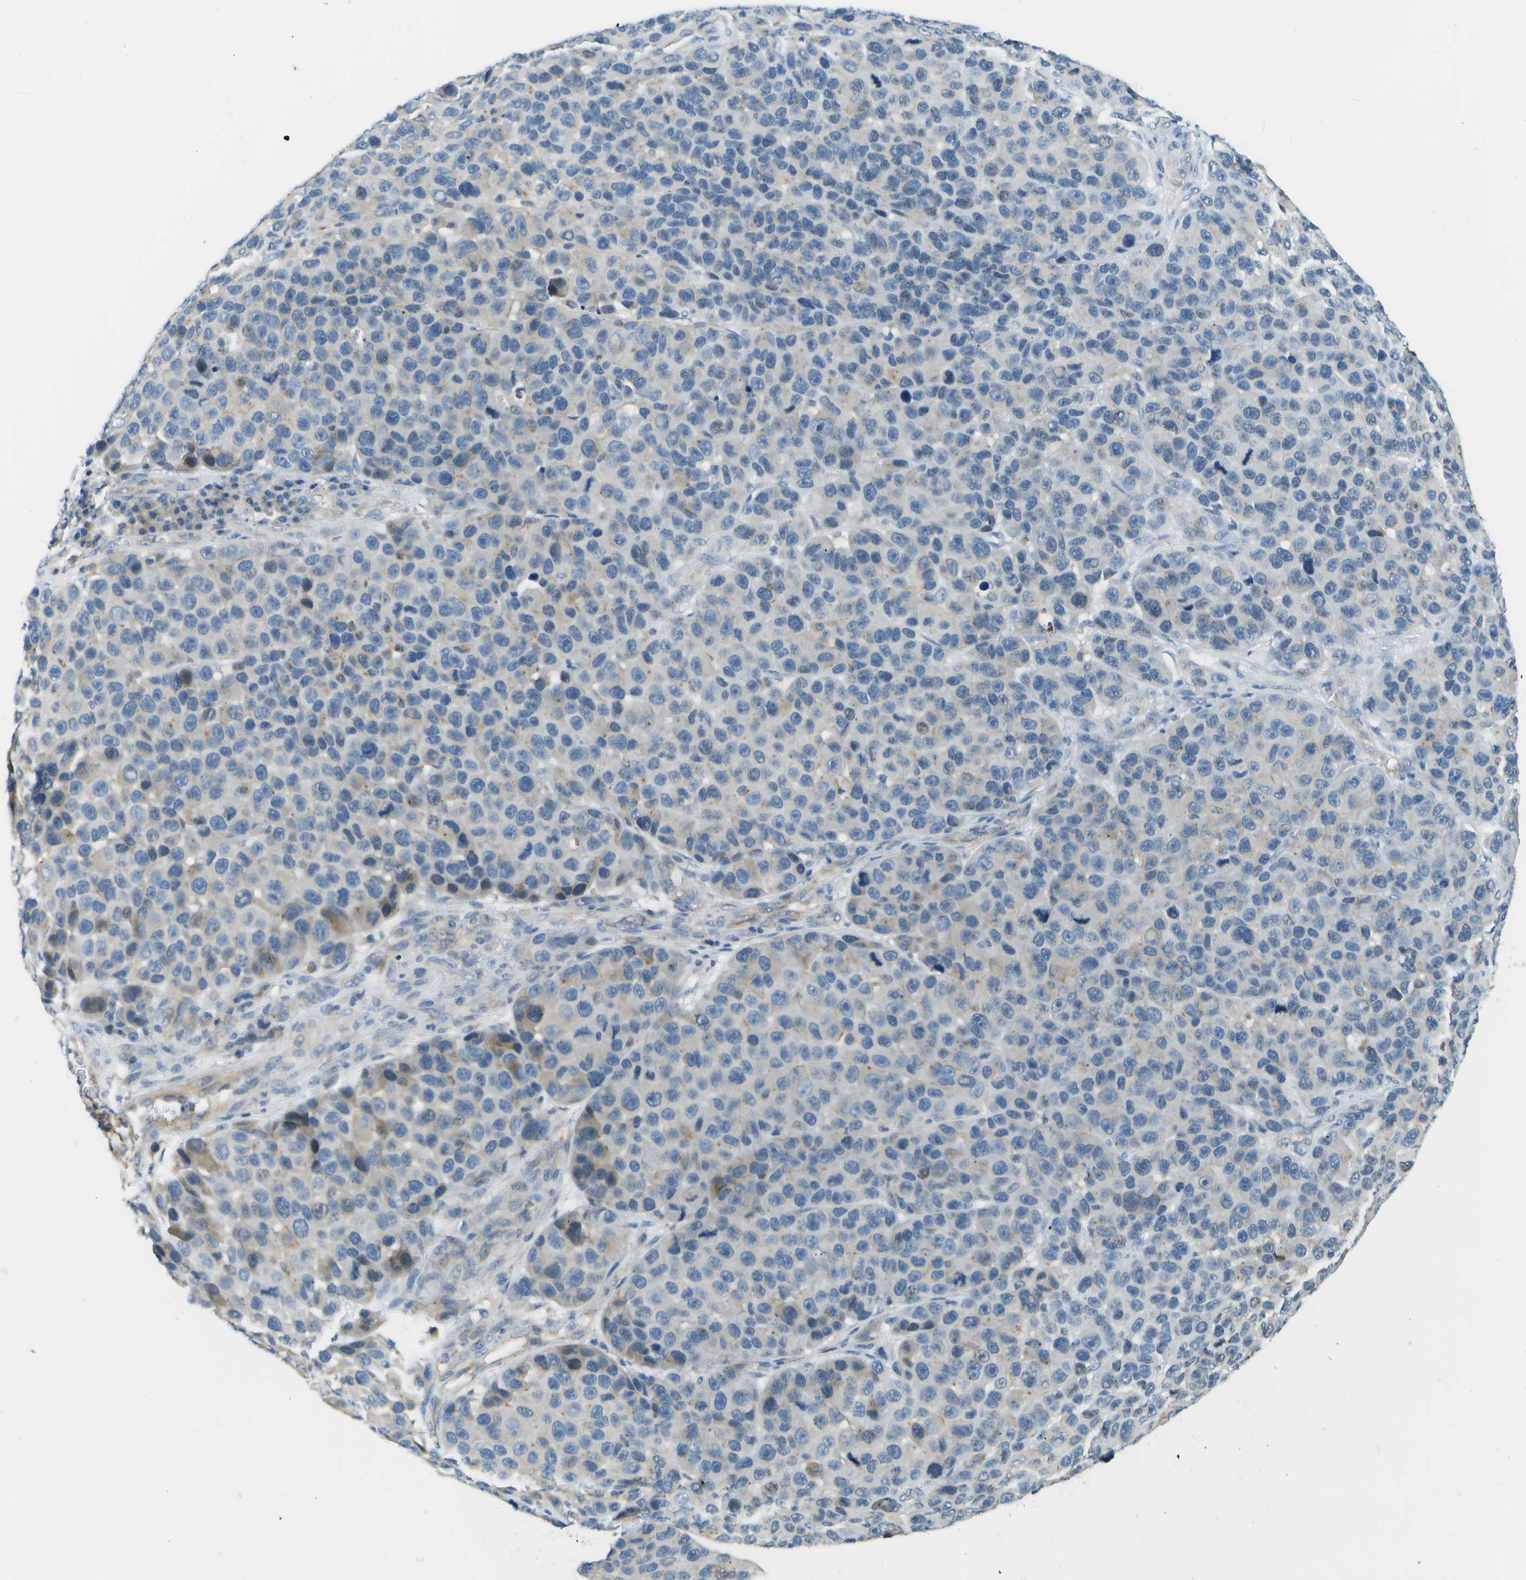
{"staining": {"intensity": "negative", "quantity": "none", "location": "none"}, "tissue": "melanoma", "cell_type": "Tumor cells", "image_type": "cancer", "snomed": [{"axis": "morphology", "description": "Malignant melanoma, NOS"}, {"axis": "topography", "description": "Skin"}], "caption": "The photomicrograph displays no significant expression in tumor cells of melanoma. (Stains: DAB immunohistochemistry with hematoxylin counter stain, Microscopy: brightfield microscopy at high magnification).", "gene": "MYH11", "patient": {"sex": "male", "age": 53}}